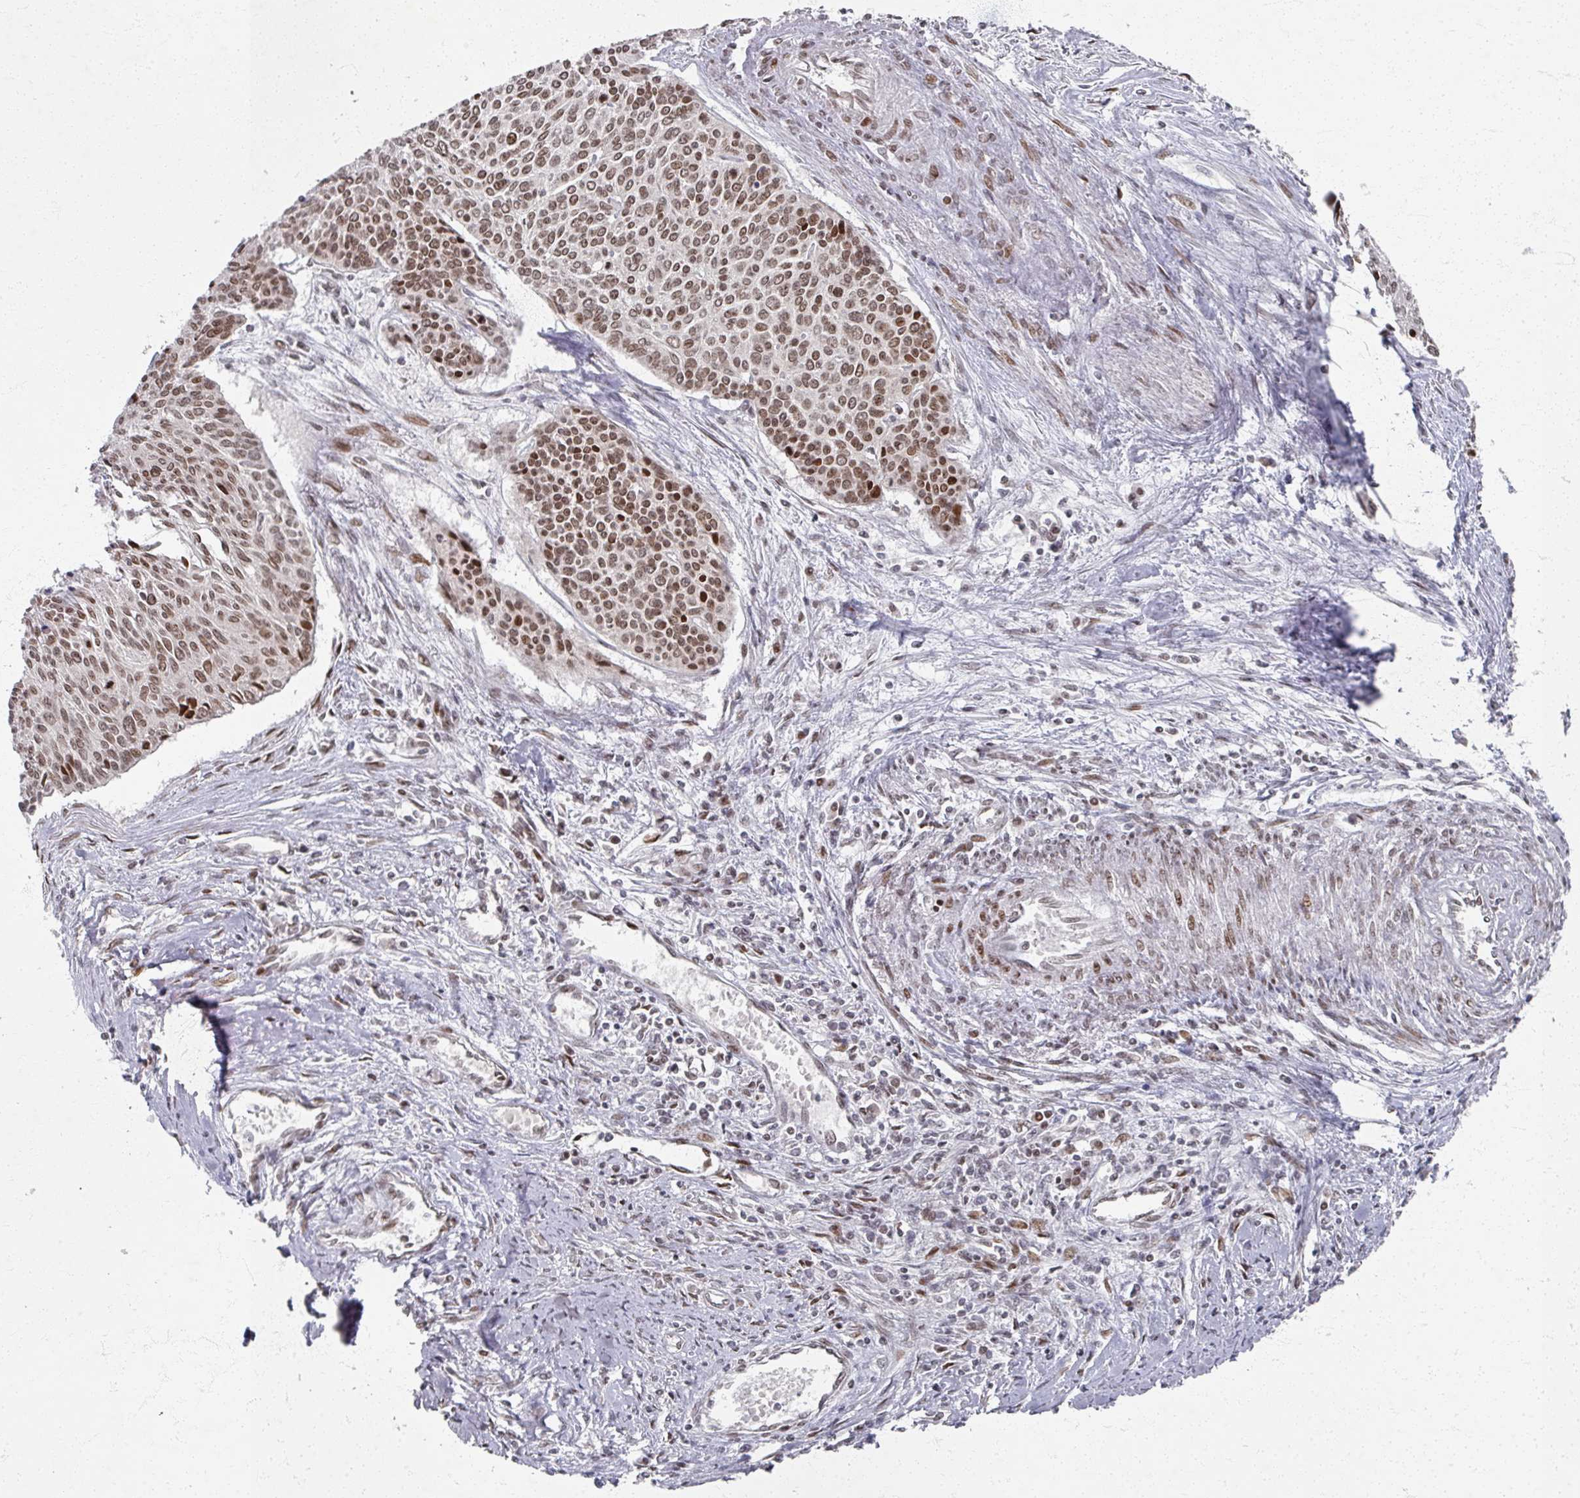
{"staining": {"intensity": "moderate", "quantity": ">75%", "location": "nuclear"}, "tissue": "cervical cancer", "cell_type": "Tumor cells", "image_type": "cancer", "snomed": [{"axis": "morphology", "description": "Squamous cell carcinoma, NOS"}, {"axis": "topography", "description": "Cervix"}], "caption": "IHC (DAB (3,3'-diaminobenzidine)) staining of human cervical cancer reveals moderate nuclear protein positivity in about >75% of tumor cells.", "gene": "PSKH1", "patient": {"sex": "female", "age": 55}}